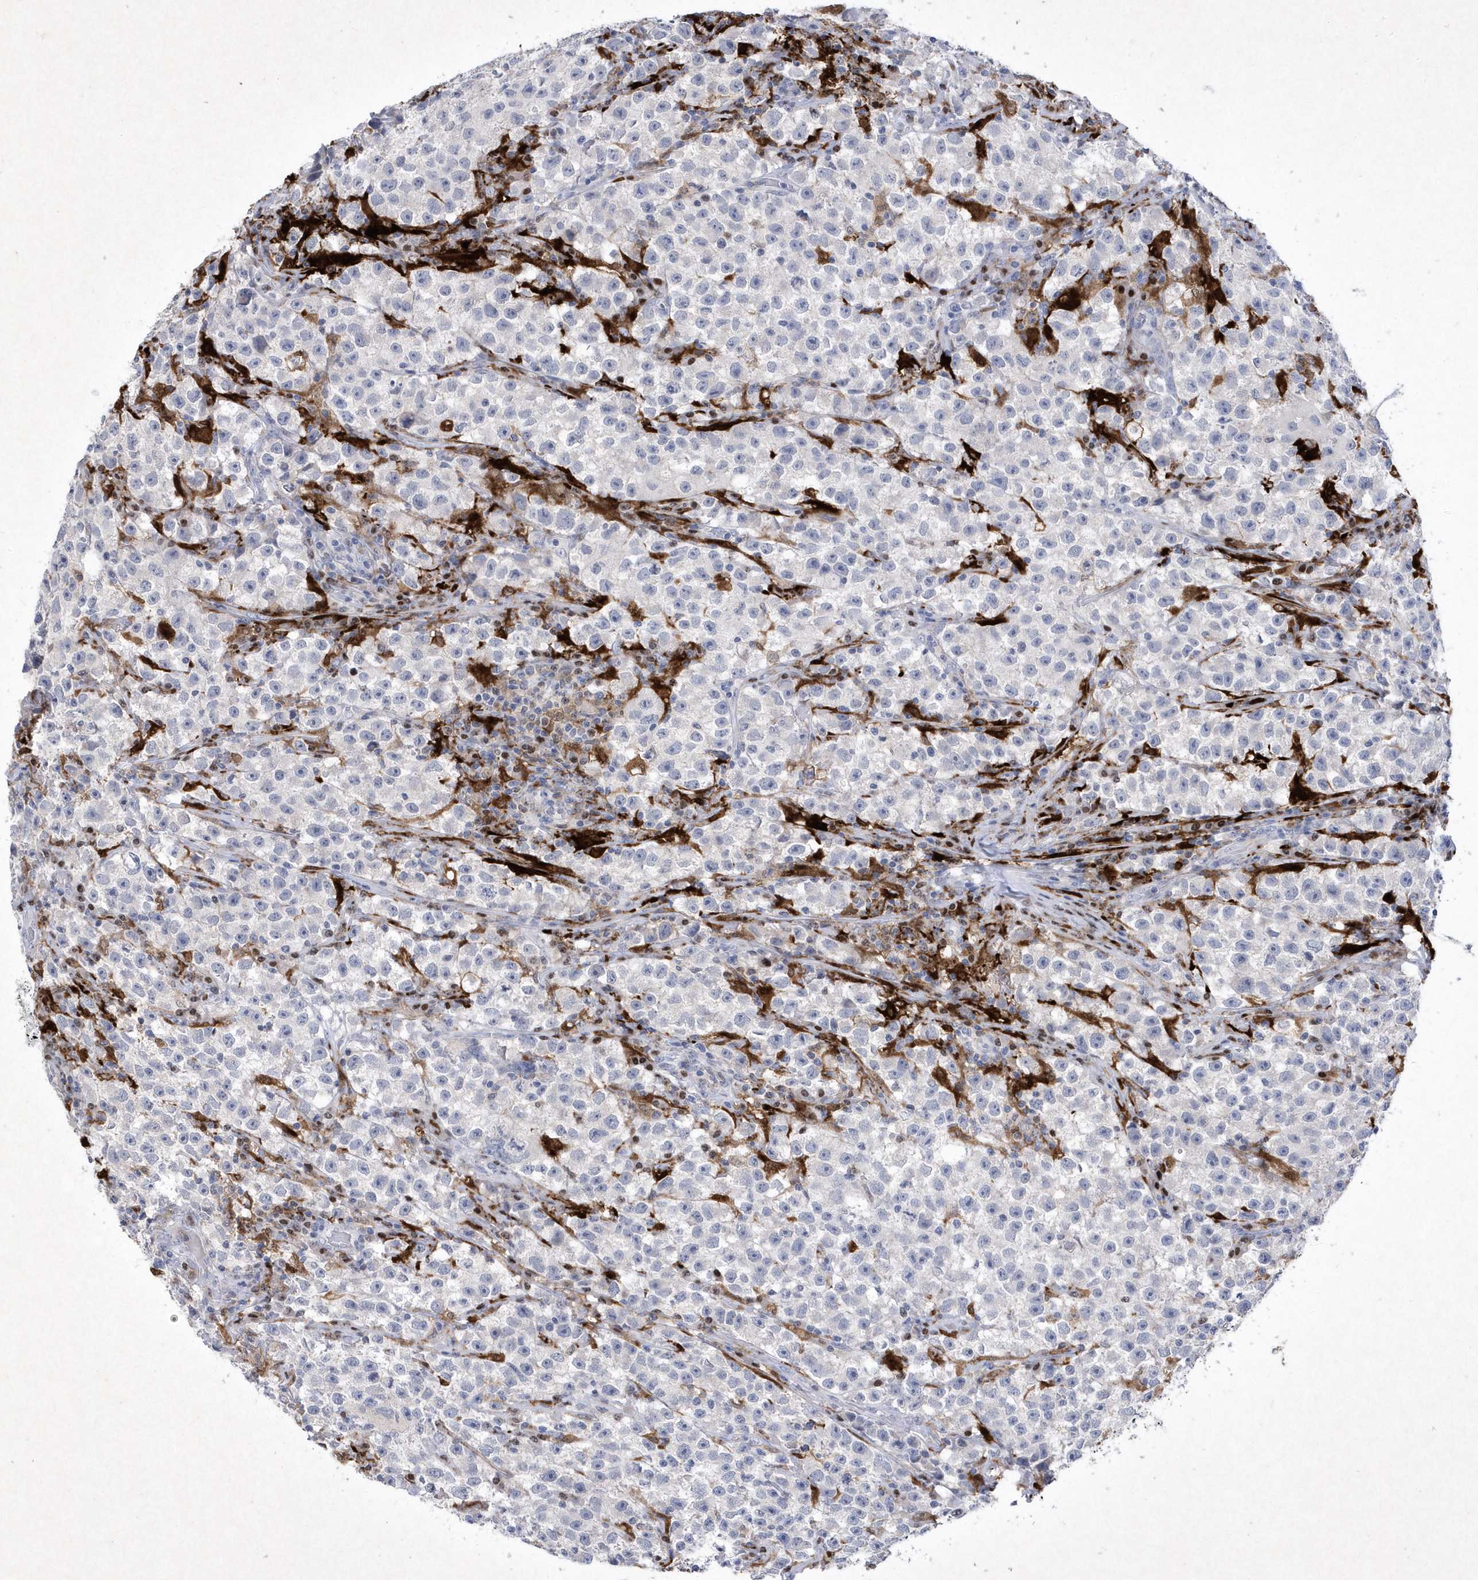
{"staining": {"intensity": "negative", "quantity": "none", "location": "none"}, "tissue": "testis cancer", "cell_type": "Tumor cells", "image_type": "cancer", "snomed": [{"axis": "morphology", "description": "Seminoma, NOS"}, {"axis": "topography", "description": "Testis"}], "caption": "This is an IHC photomicrograph of human seminoma (testis). There is no positivity in tumor cells.", "gene": "BHLHA15", "patient": {"sex": "male", "age": 22}}